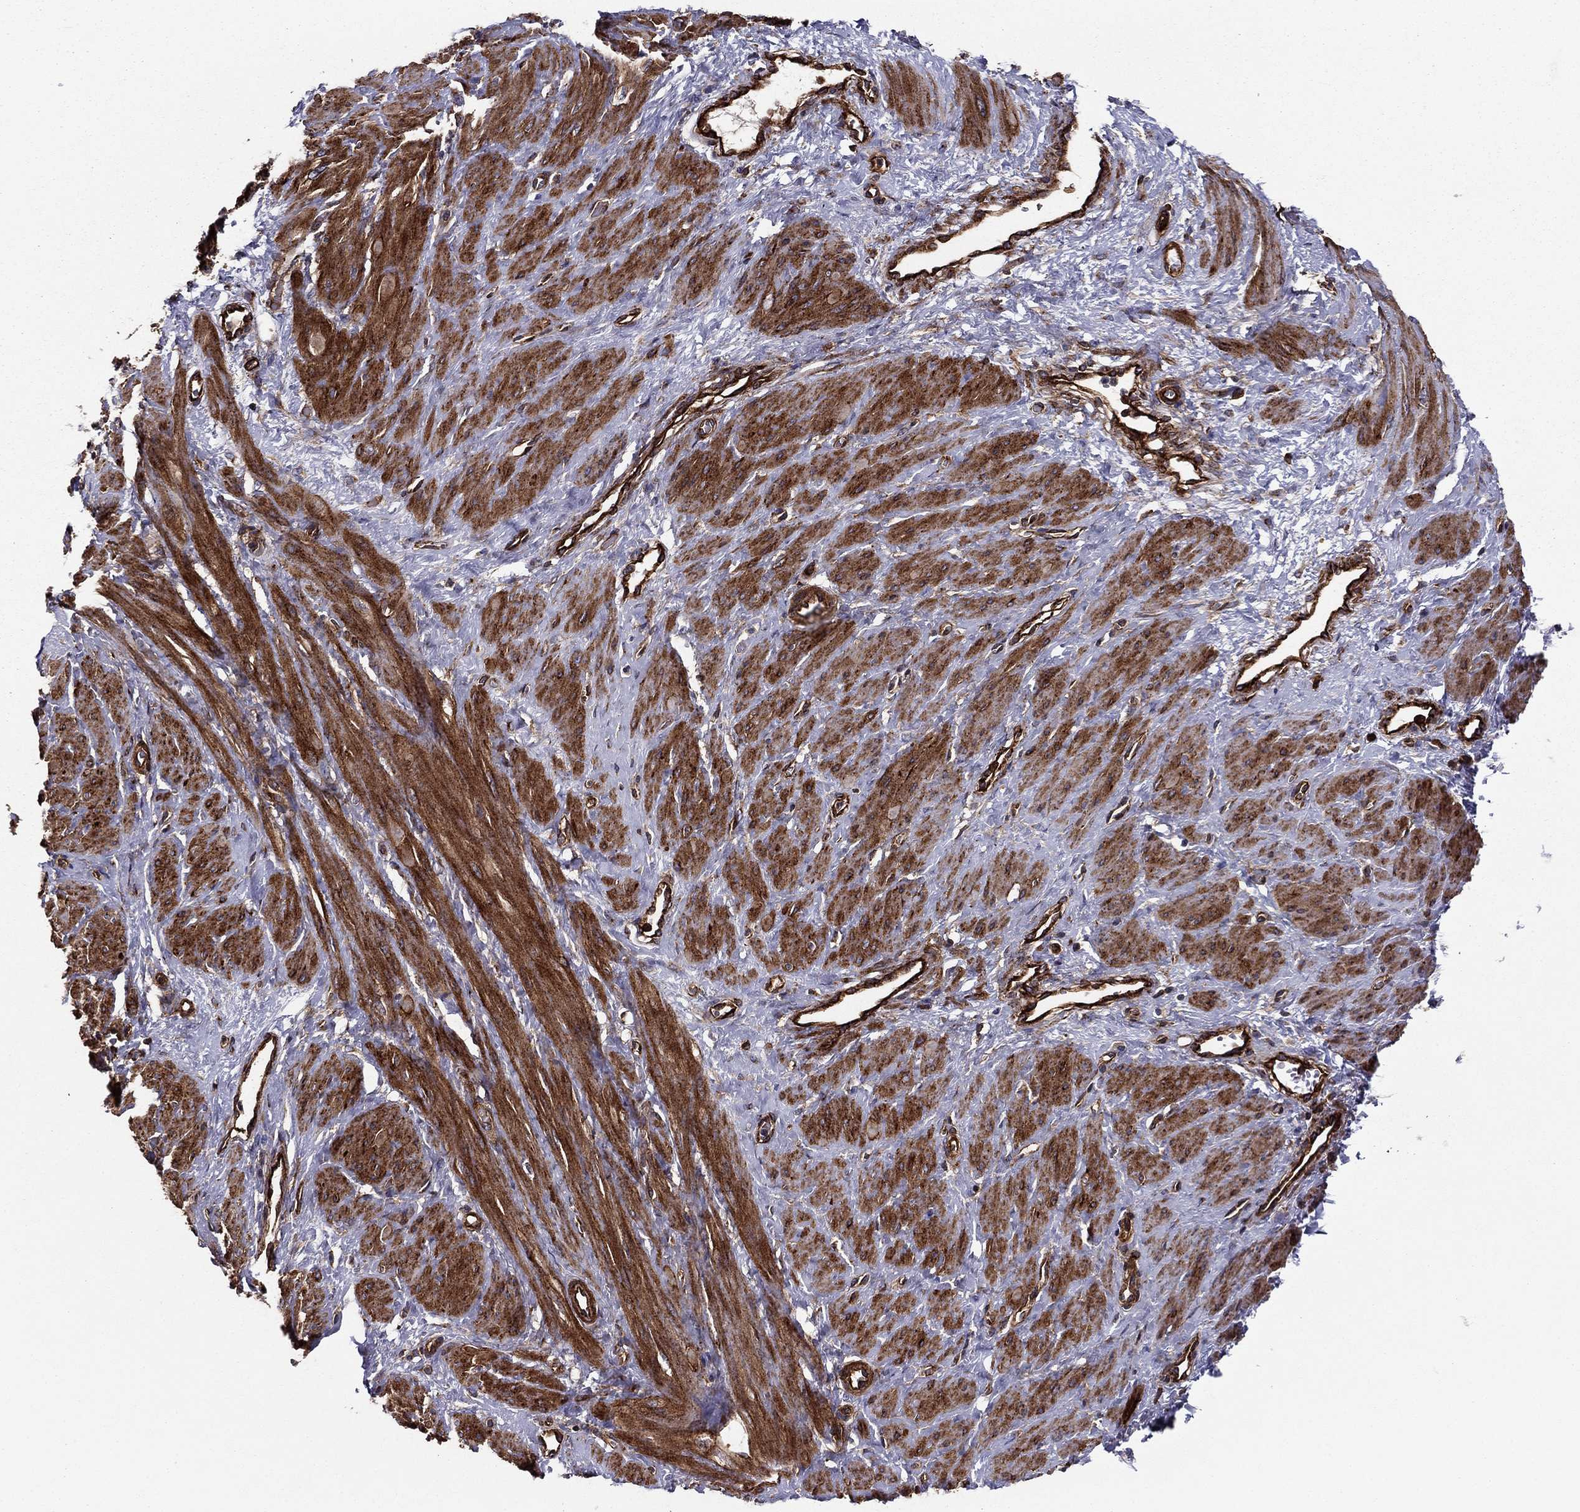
{"staining": {"intensity": "strong", "quantity": "25%-75%", "location": "cytoplasmic/membranous"}, "tissue": "smooth muscle", "cell_type": "Smooth muscle cells", "image_type": "normal", "snomed": [{"axis": "morphology", "description": "Normal tissue, NOS"}, {"axis": "topography", "description": "Smooth muscle"}, {"axis": "topography", "description": "Uterus"}], "caption": "A brown stain labels strong cytoplasmic/membranous staining of a protein in smooth muscle cells of benign human smooth muscle.", "gene": "EHBP1L1", "patient": {"sex": "female", "age": 39}}